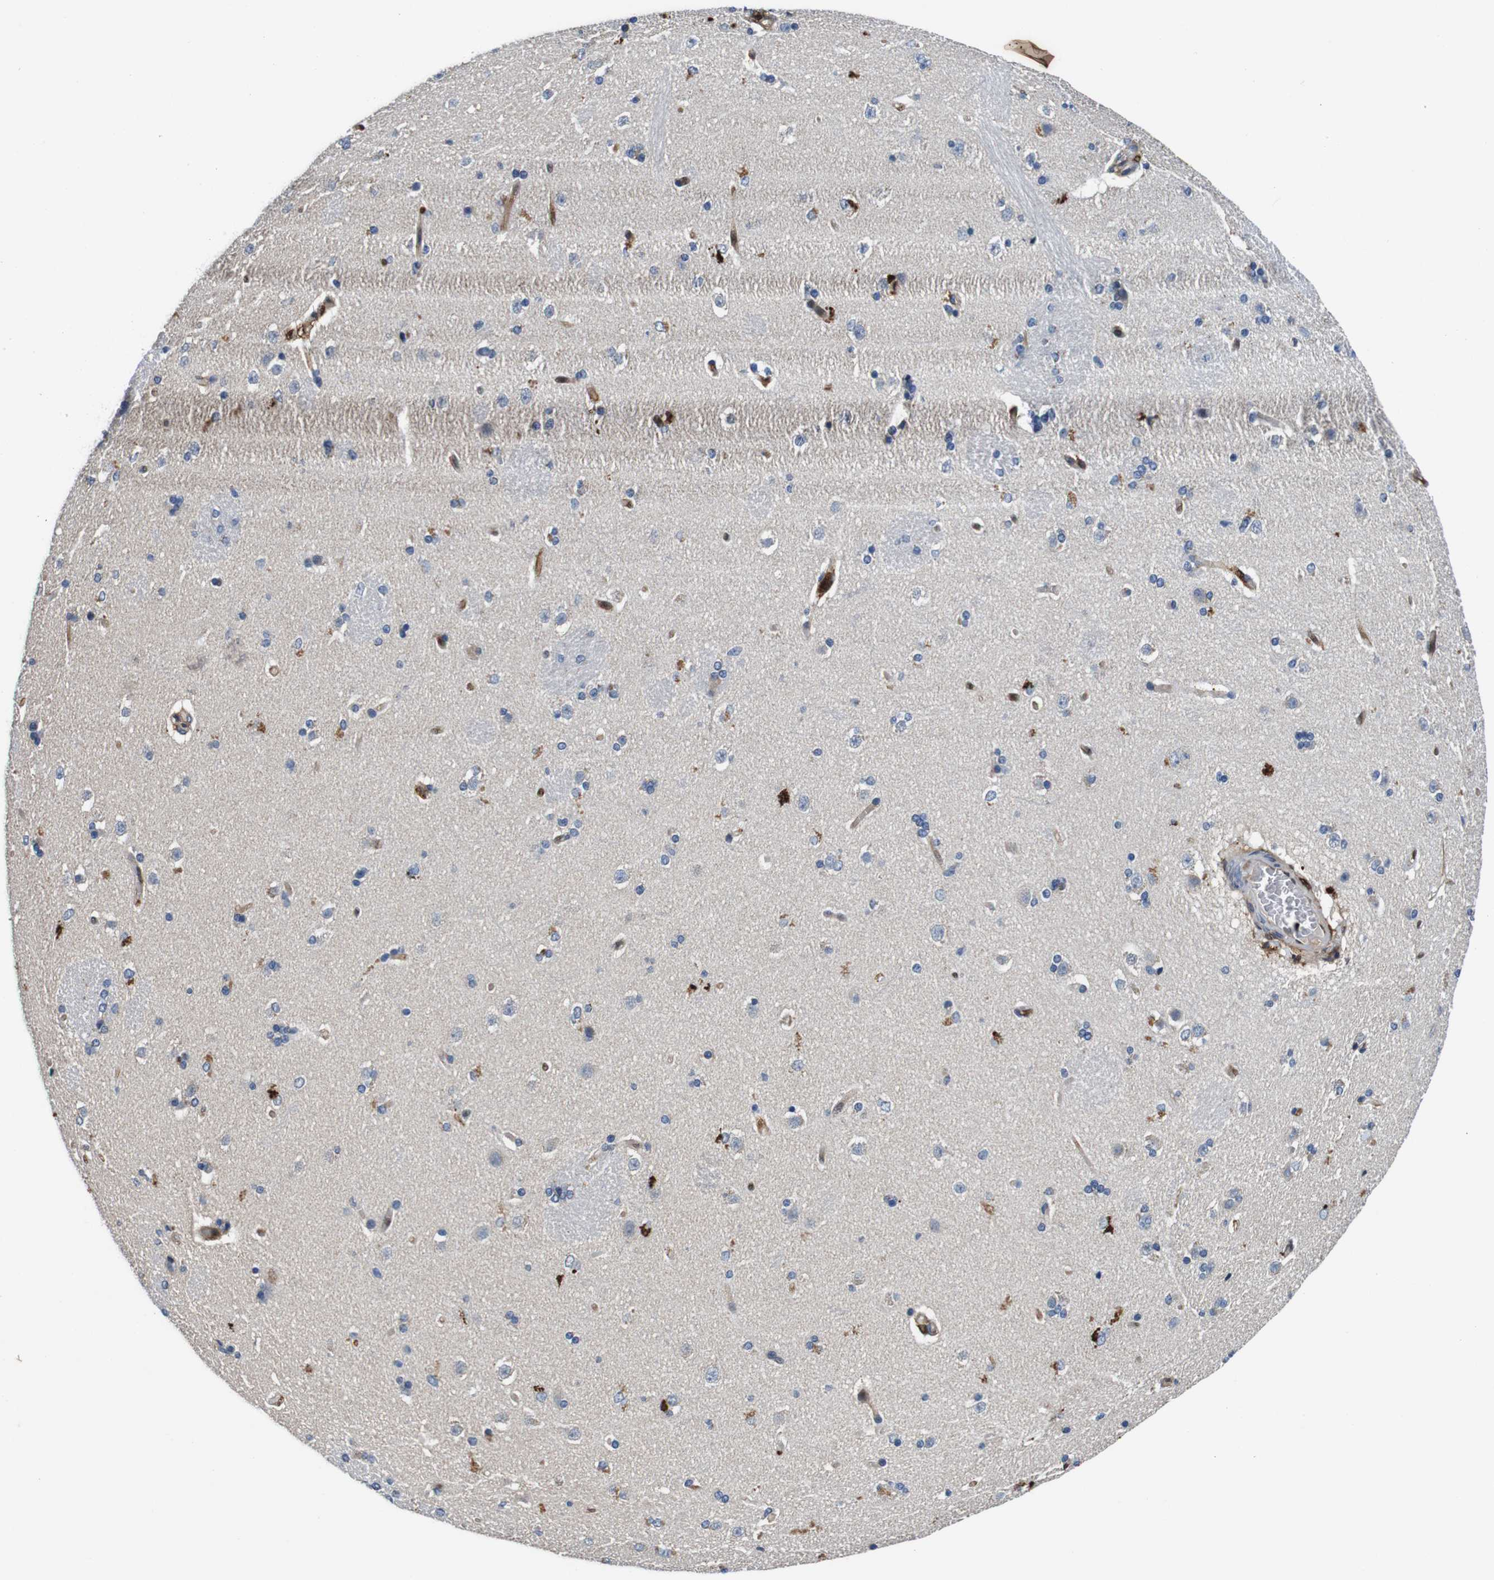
{"staining": {"intensity": "moderate", "quantity": "<25%", "location": "cytoplasmic/membranous"}, "tissue": "caudate", "cell_type": "Glial cells", "image_type": "normal", "snomed": [{"axis": "morphology", "description": "Normal tissue, NOS"}, {"axis": "topography", "description": "Lateral ventricle wall"}], "caption": "This micrograph reveals unremarkable caudate stained with immunohistochemistry (IHC) to label a protein in brown. The cytoplasmic/membranous of glial cells show moderate positivity for the protein. Nuclei are counter-stained blue.", "gene": "ANXA1", "patient": {"sex": "female", "age": 19}}